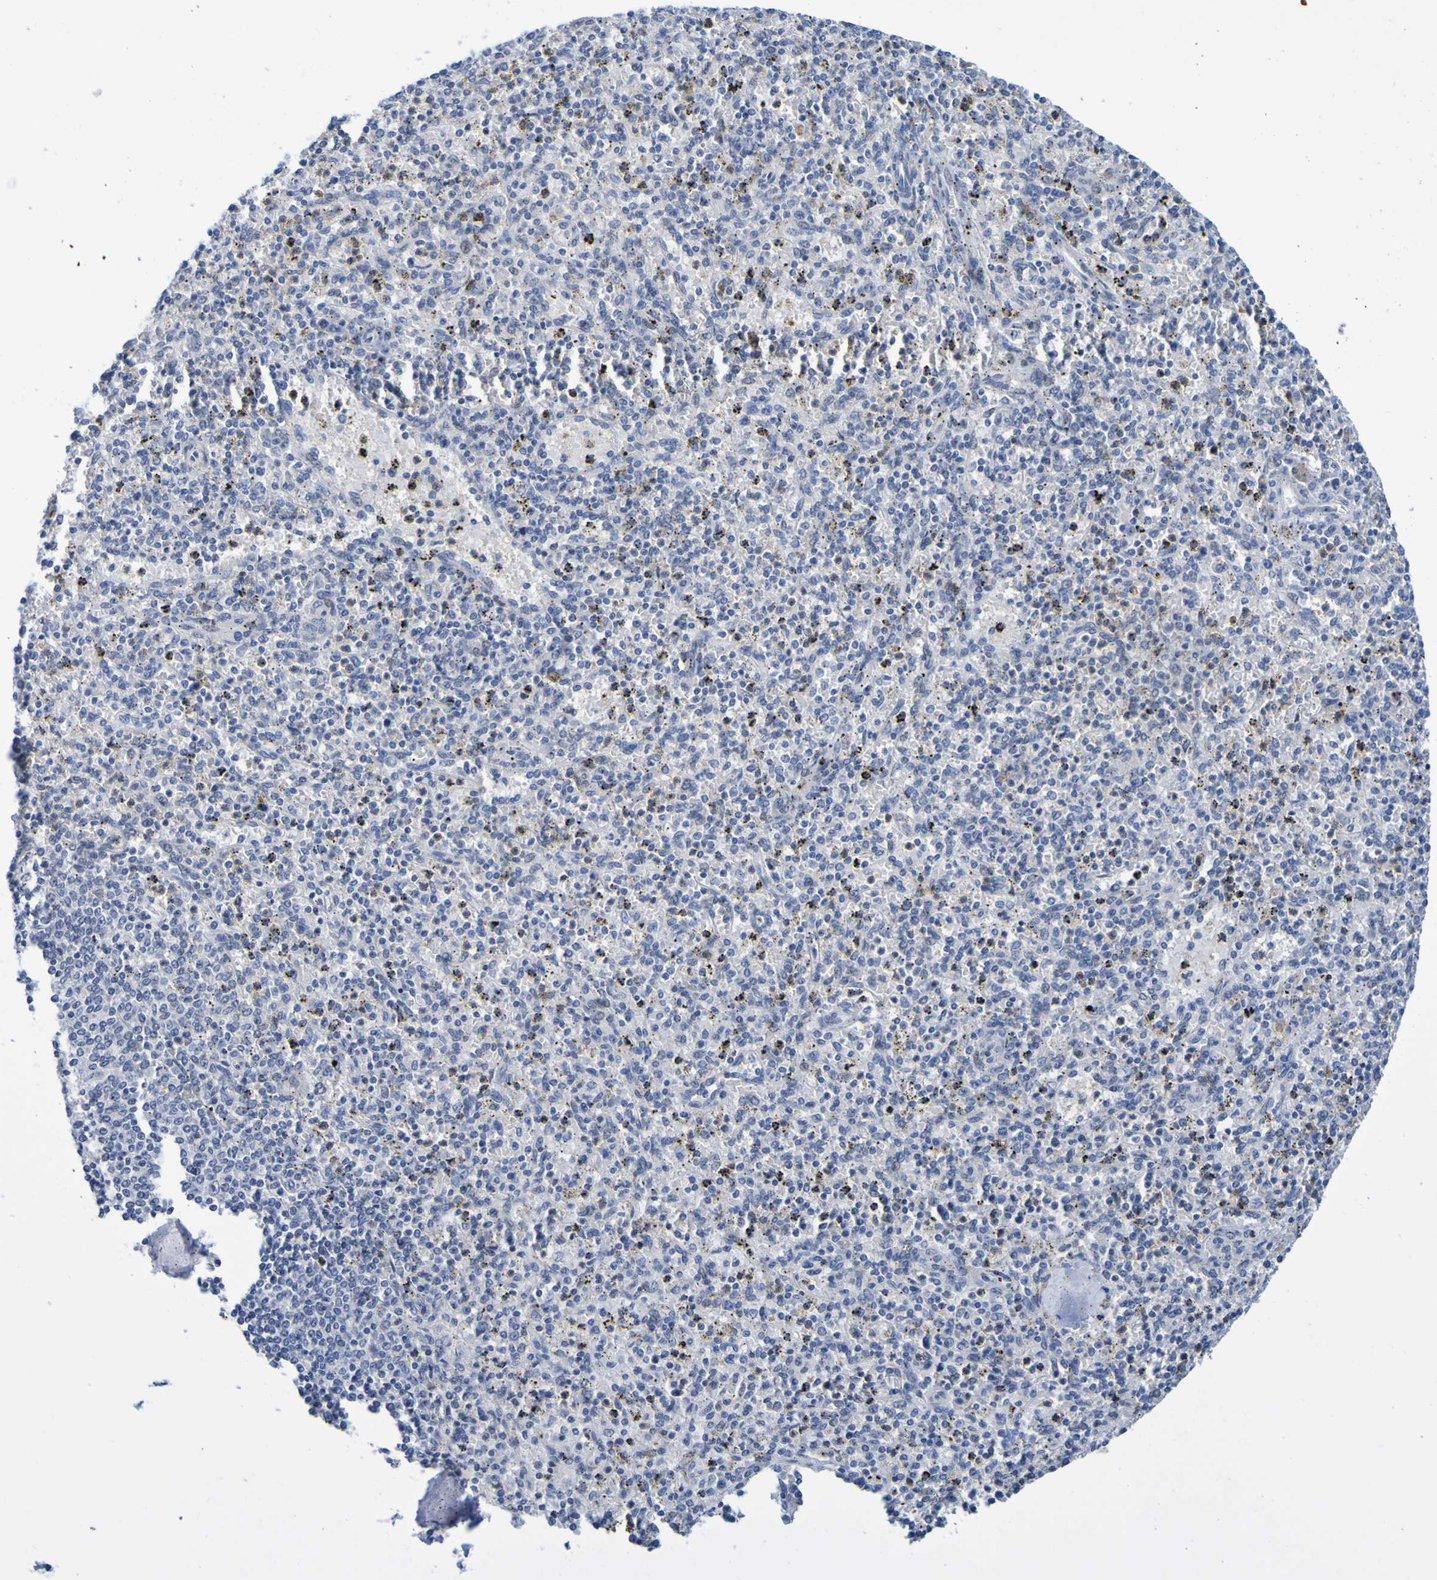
{"staining": {"intensity": "weak", "quantity": "<25%", "location": "cytoplasmic/membranous"}, "tissue": "spleen", "cell_type": "Cells in red pulp", "image_type": "normal", "snomed": [{"axis": "morphology", "description": "Normal tissue, NOS"}, {"axis": "topography", "description": "Spleen"}], "caption": "The IHC micrograph has no significant expression in cells in red pulp of spleen. (DAB (3,3'-diaminobenzidine) immunohistochemistry (IHC) with hematoxylin counter stain).", "gene": "VMA21", "patient": {"sex": "male", "age": 72}}